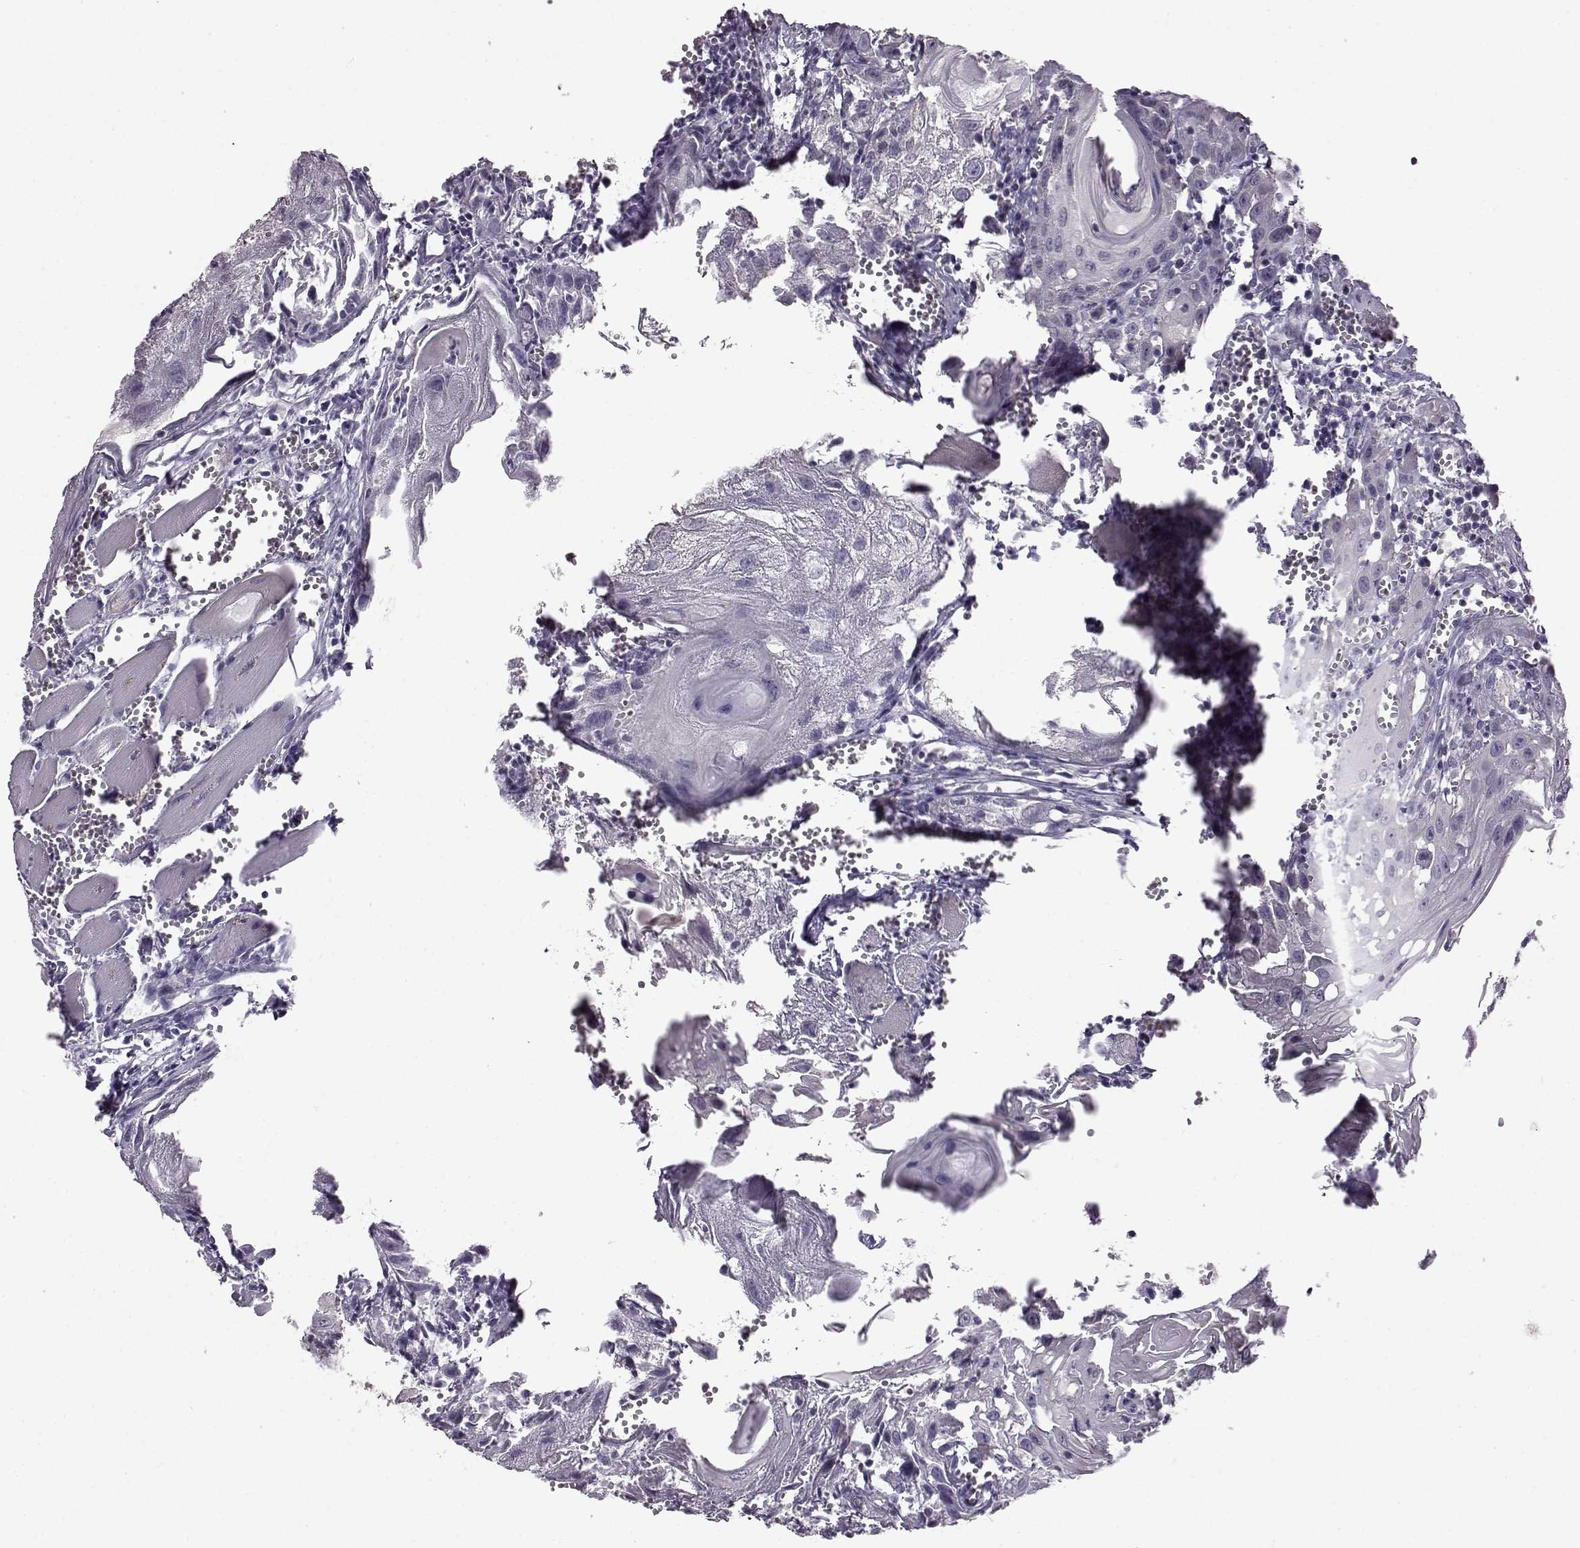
{"staining": {"intensity": "negative", "quantity": "none", "location": "none"}, "tissue": "head and neck cancer", "cell_type": "Tumor cells", "image_type": "cancer", "snomed": [{"axis": "morphology", "description": "Squamous cell carcinoma, NOS"}, {"axis": "topography", "description": "Head-Neck"}], "caption": "An immunohistochemistry (IHC) histopathology image of head and neck cancer is shown. There is no staining in tumor cells of head and neck cancer.", "gene": "ADGRG2", "patient": {"sex": "female", "age": 80}}